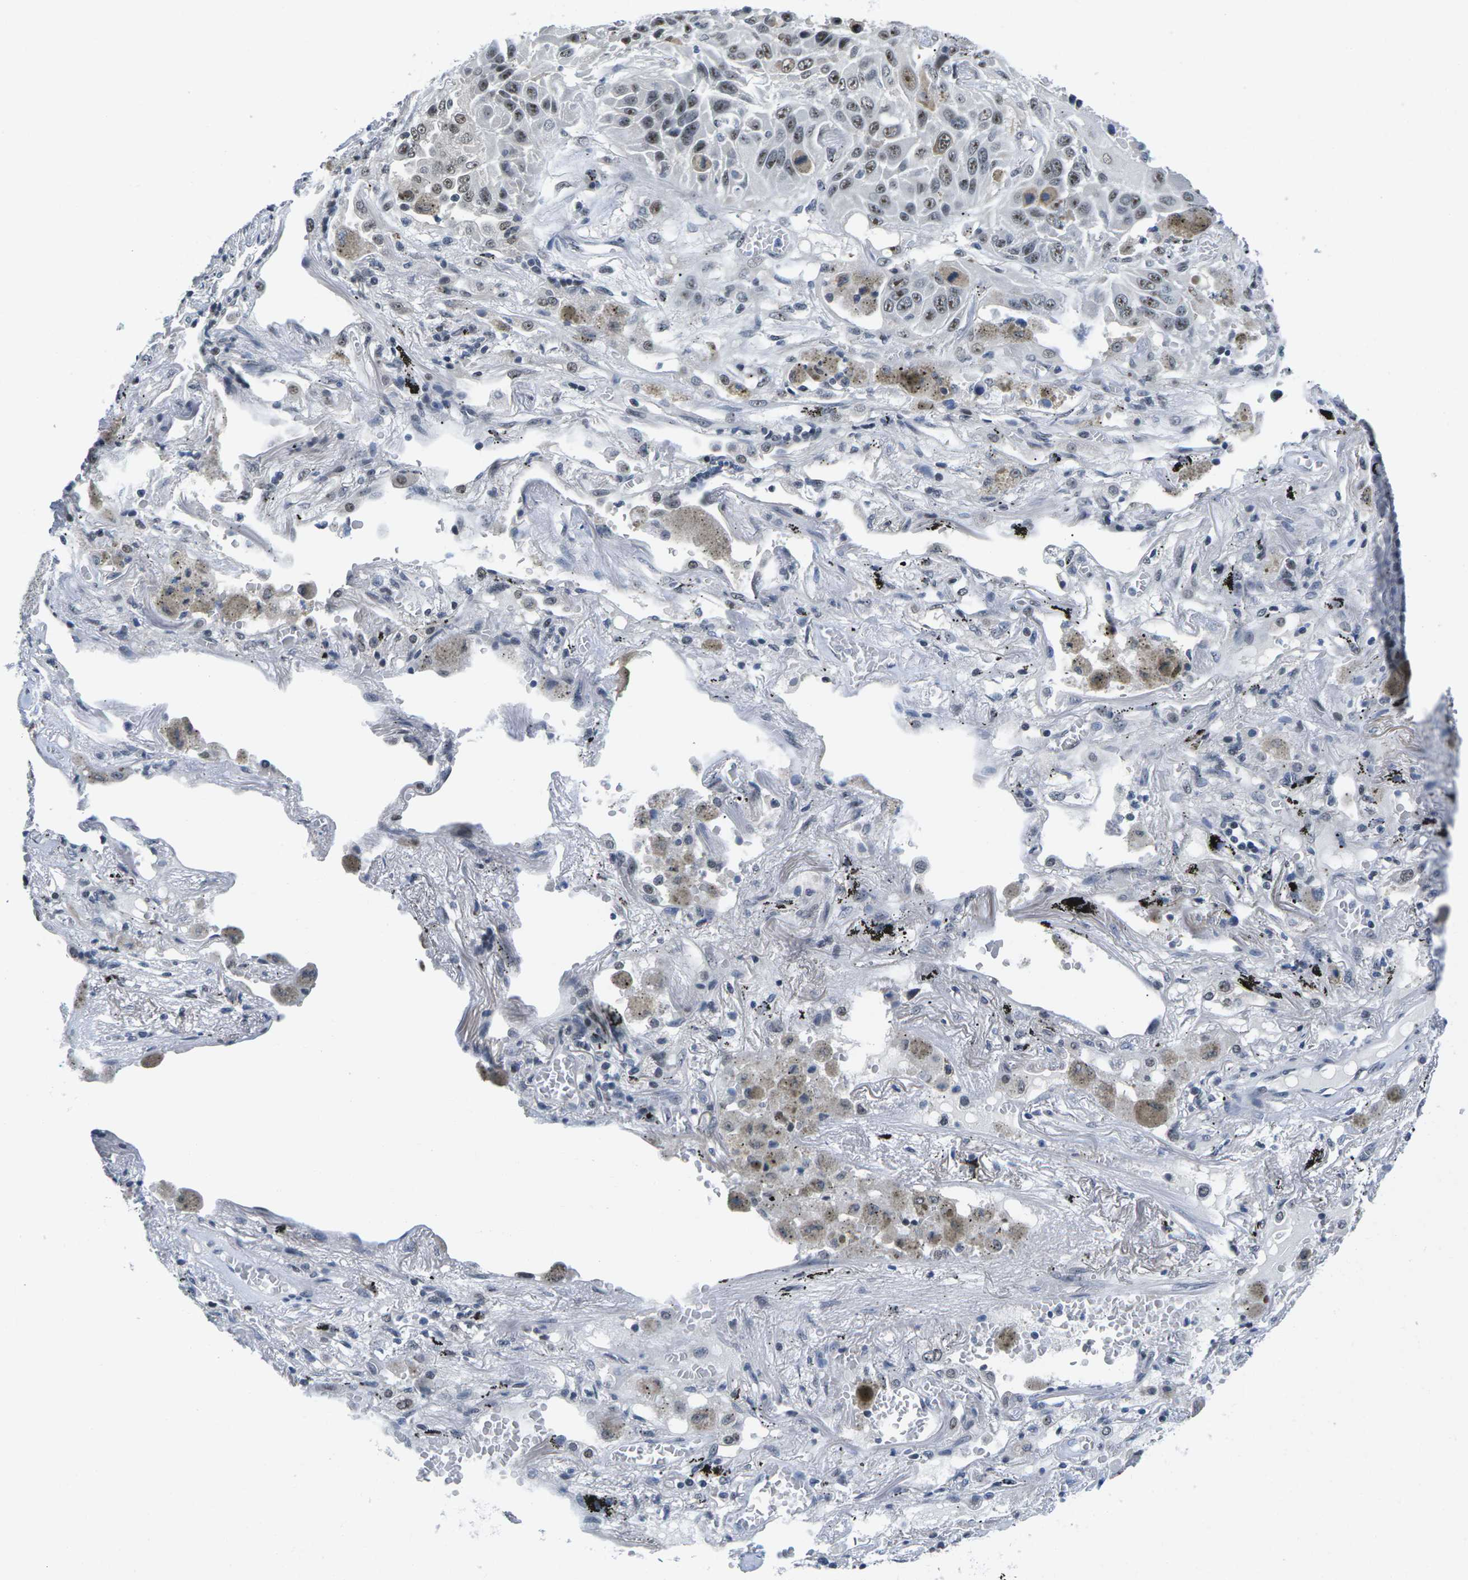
{"staining": {"intensity": "moderate", "quantity": "25%-75%", "location": "nuclear"}, "tissue": "lung cancer", "cell_type": "Tumor cells", "image_type": "cancer", "snomed": [{"axis": "morphology", "description": "Squamous cell carcinoma, NOS"}, {"axis": "topography", "description": "Lung"}], "caption": "High-magnification brightfield microscopy of lung squamous cell carcinoma stained with DAB (brown) and counterstained with hematoxylin (blue). tumor cells exhibit moderate nuclear expression is appreciated in approximately25%-75% of cells.", "gene": "NSRP1", "patient": {"sex": "male", "age": 57}}